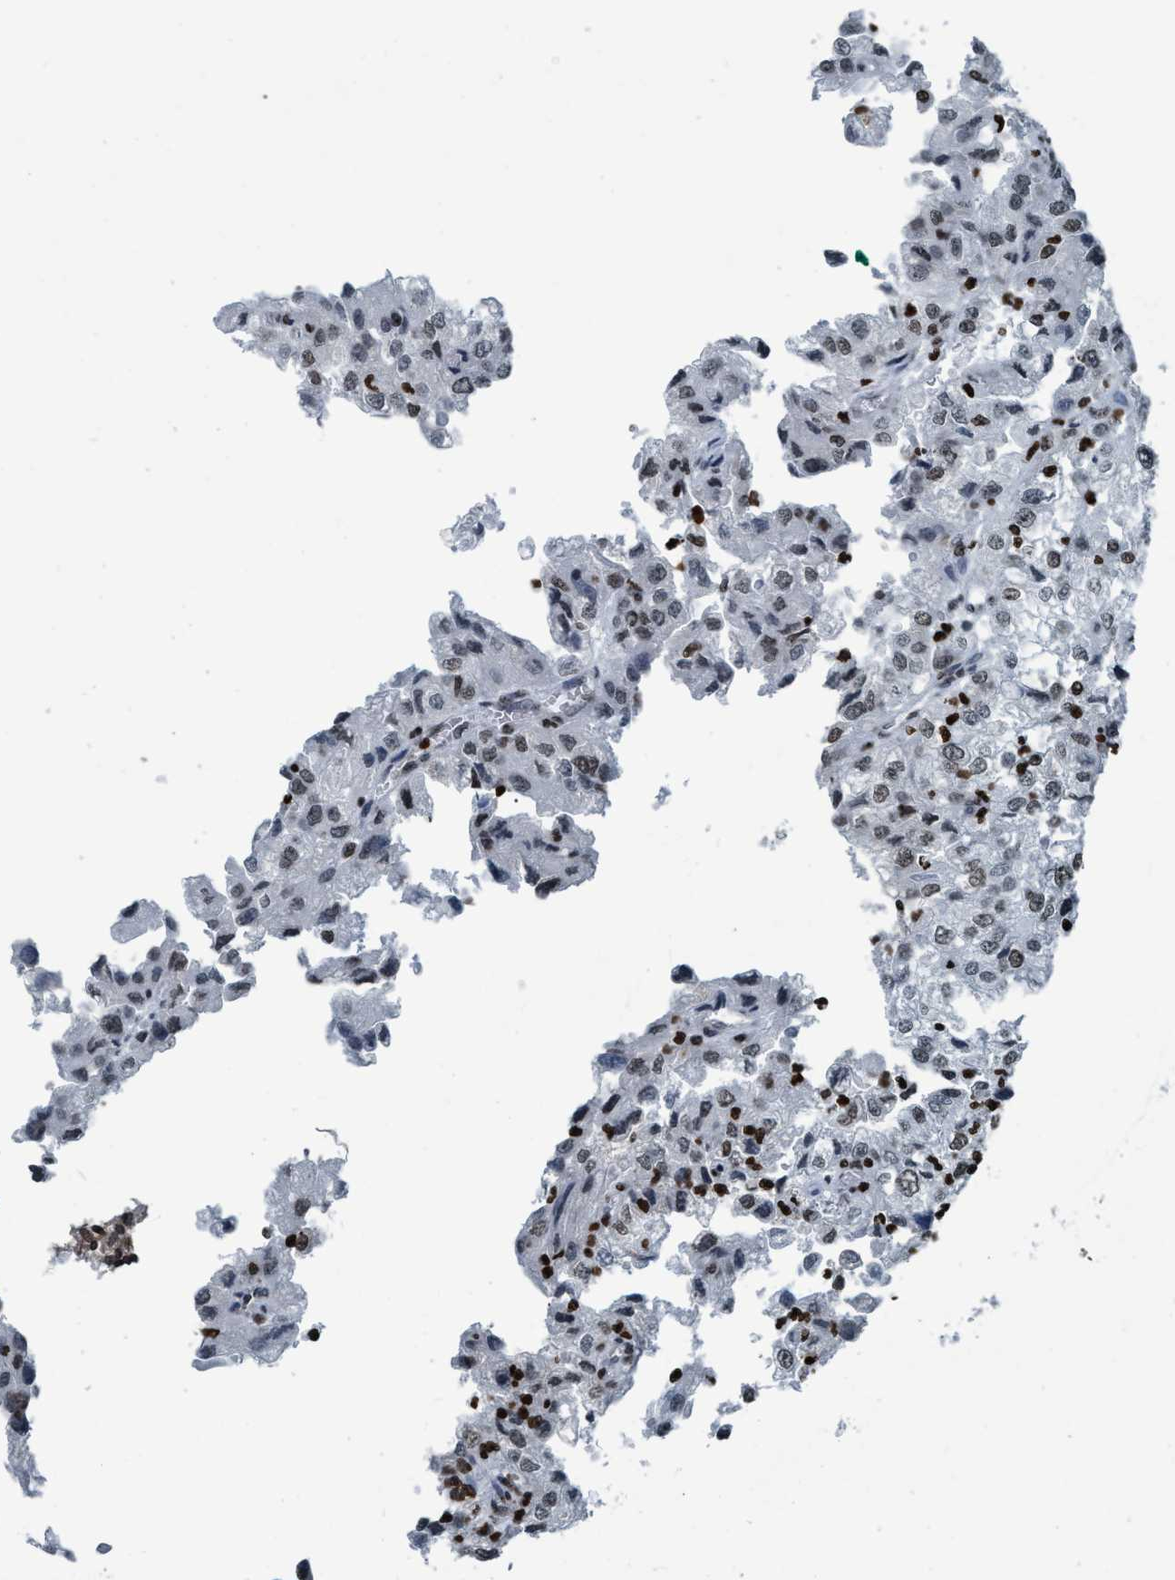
{"staining": {"intensity": "weak", "quantity": "<25%", "location": "nuclear"}, "tissue": "renal cancer", "cell_type": "Tumor cells", "image_type": "cancer", "snomed": [{"axis": "morphology", "description": "Adenocarcinoma, NOS"}, {"axis": "topography", "description": "Kidney"}], "caption": "Renal adenocarcinoma was stained to show a protein in brown. There is no significant staining in tumor cells. (Brightfield microscopy of DAB (3,3'-diaminobenzidine) immunohistochemistry at high magnification).", "gene": "CCNE2", "patient": {"sex": "female", "age": 54}}